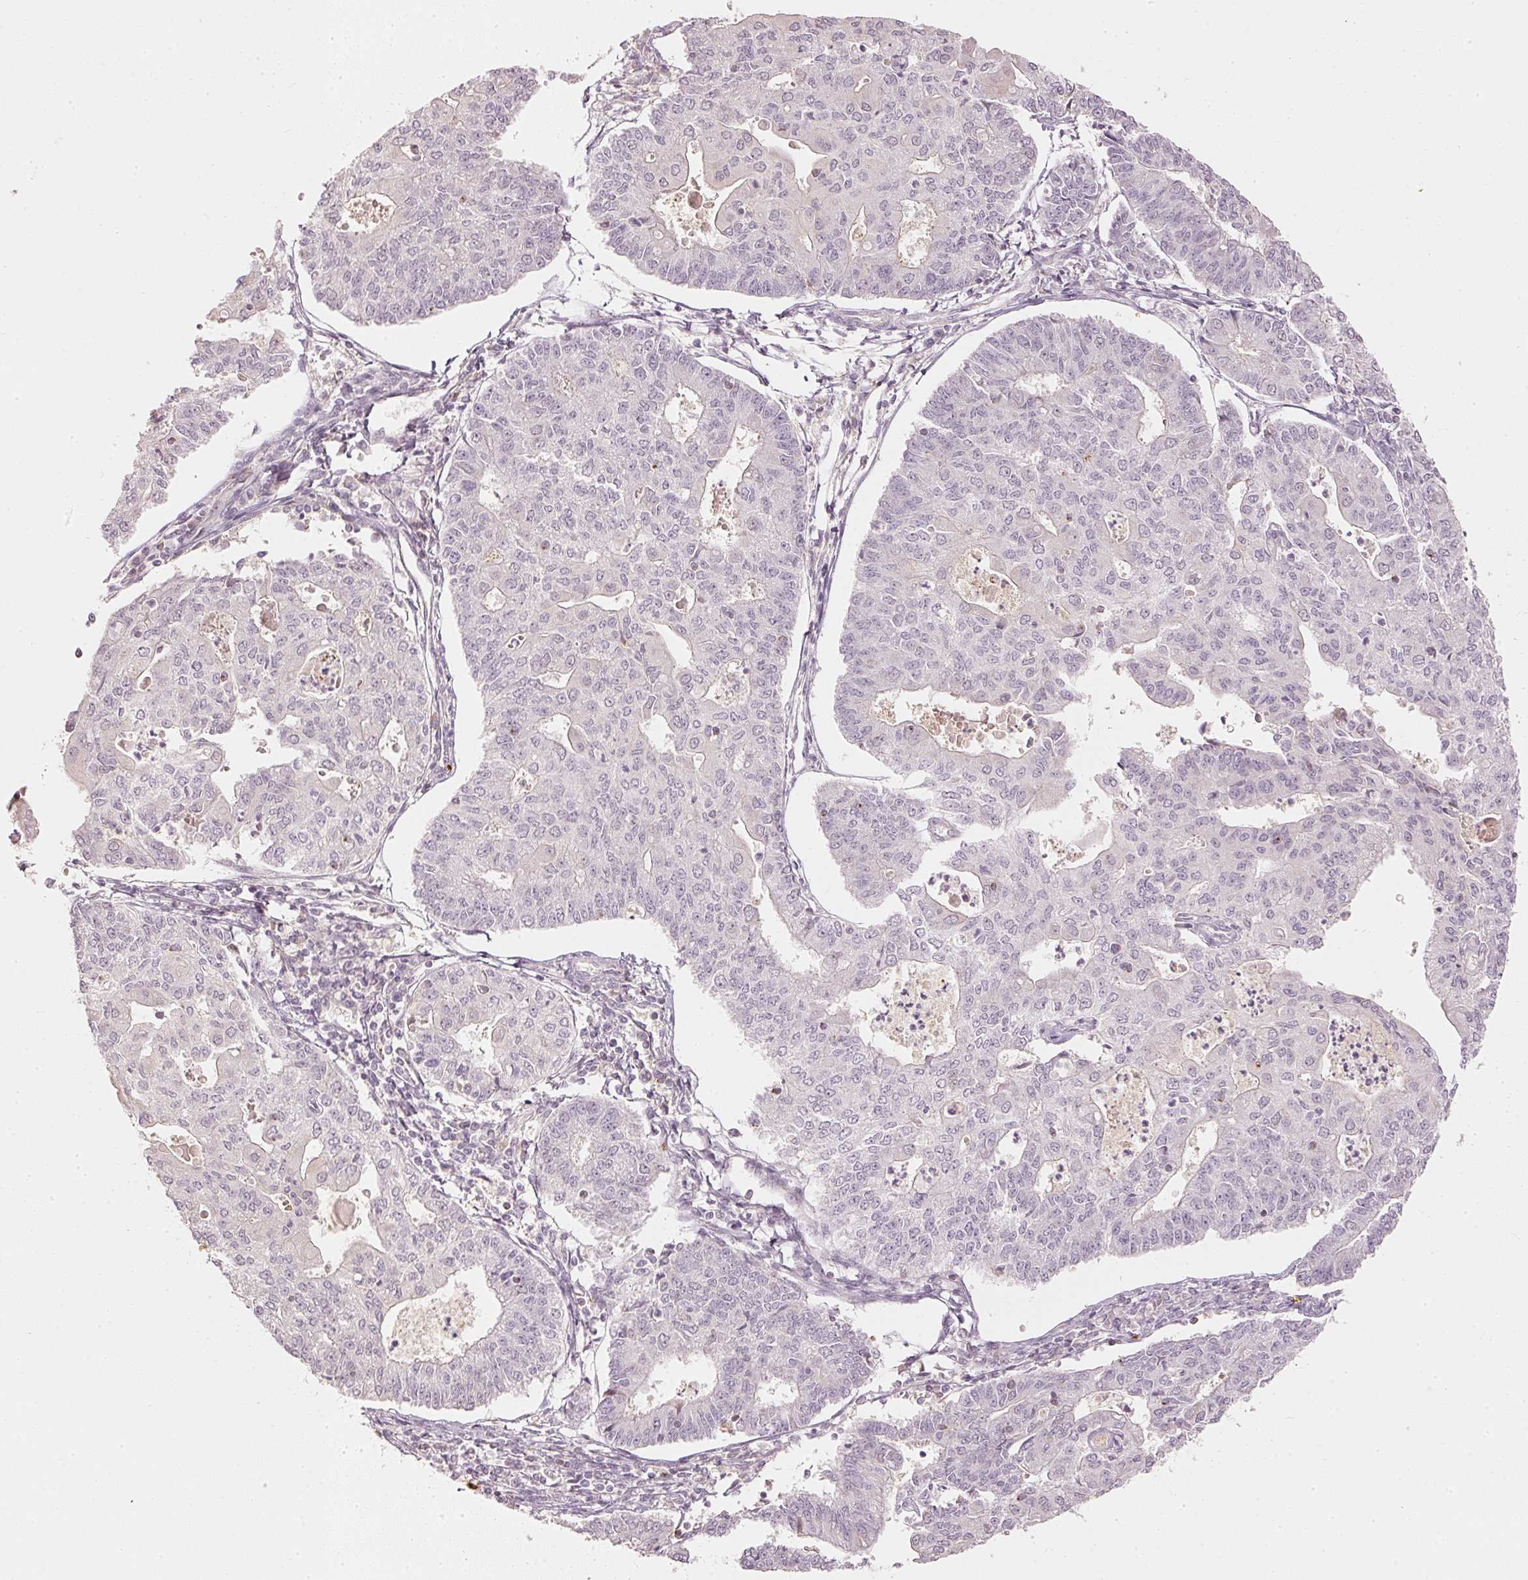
{"staining": {"intensity": "negative", "quantity": "none", "location": "none"}, "tissue": "endometrial cancer", "cell_type": "Tumor cells", "image_type": "cancer", "snomed": [{"axis": "morphology", "description": "Adenocarcinoma, NOS"}, {"axis": "topography", "description": "Endometrium"}], "caption": "Tumor cells are negative for protein expression in human endometrial cancer (adenocarcinoma). (DAB (3,3'-diaminobenzidine) IHC with hematoxylin counter stain).", "gene": "GZMA", "patient": {"sex": "female", "age": 56}}